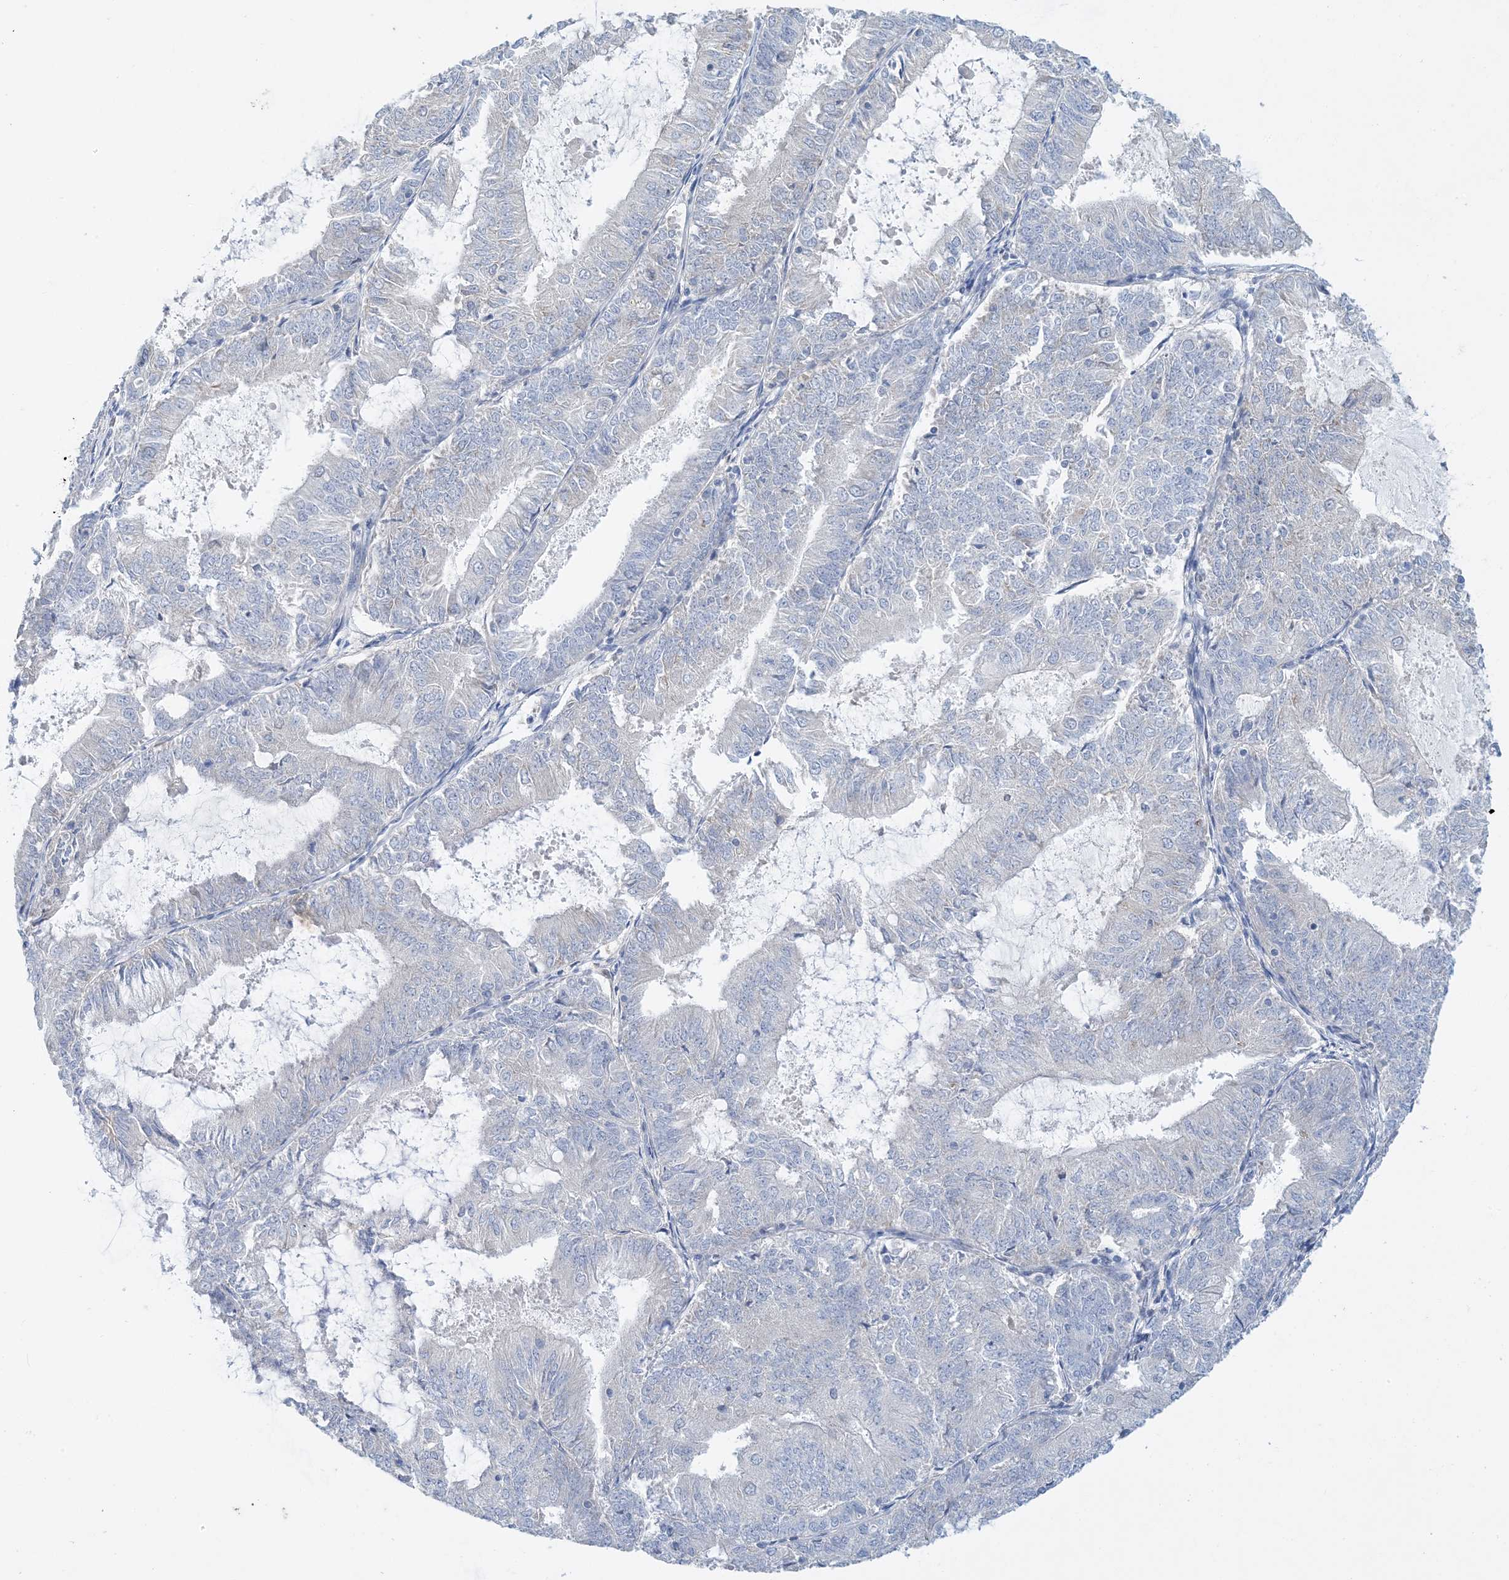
{"staining": {"intensity": "negative", "quantity": "none", "location": "none"}, "tissue": "endometrial cancer", "cell_type": "Tumor cells", "image_type": "cancer", "snomed": [{"axis": "morphology", "description": "Adenocarcinoma, NOS"}, {"axis": "topography", "description": "Endometrium"}], "caption": "The micrograph shows no significant positivity in tumor cells of endometrial cancer.", "gene": "ZCCHC18", "patient": {"sex": "female", "age": 57}}